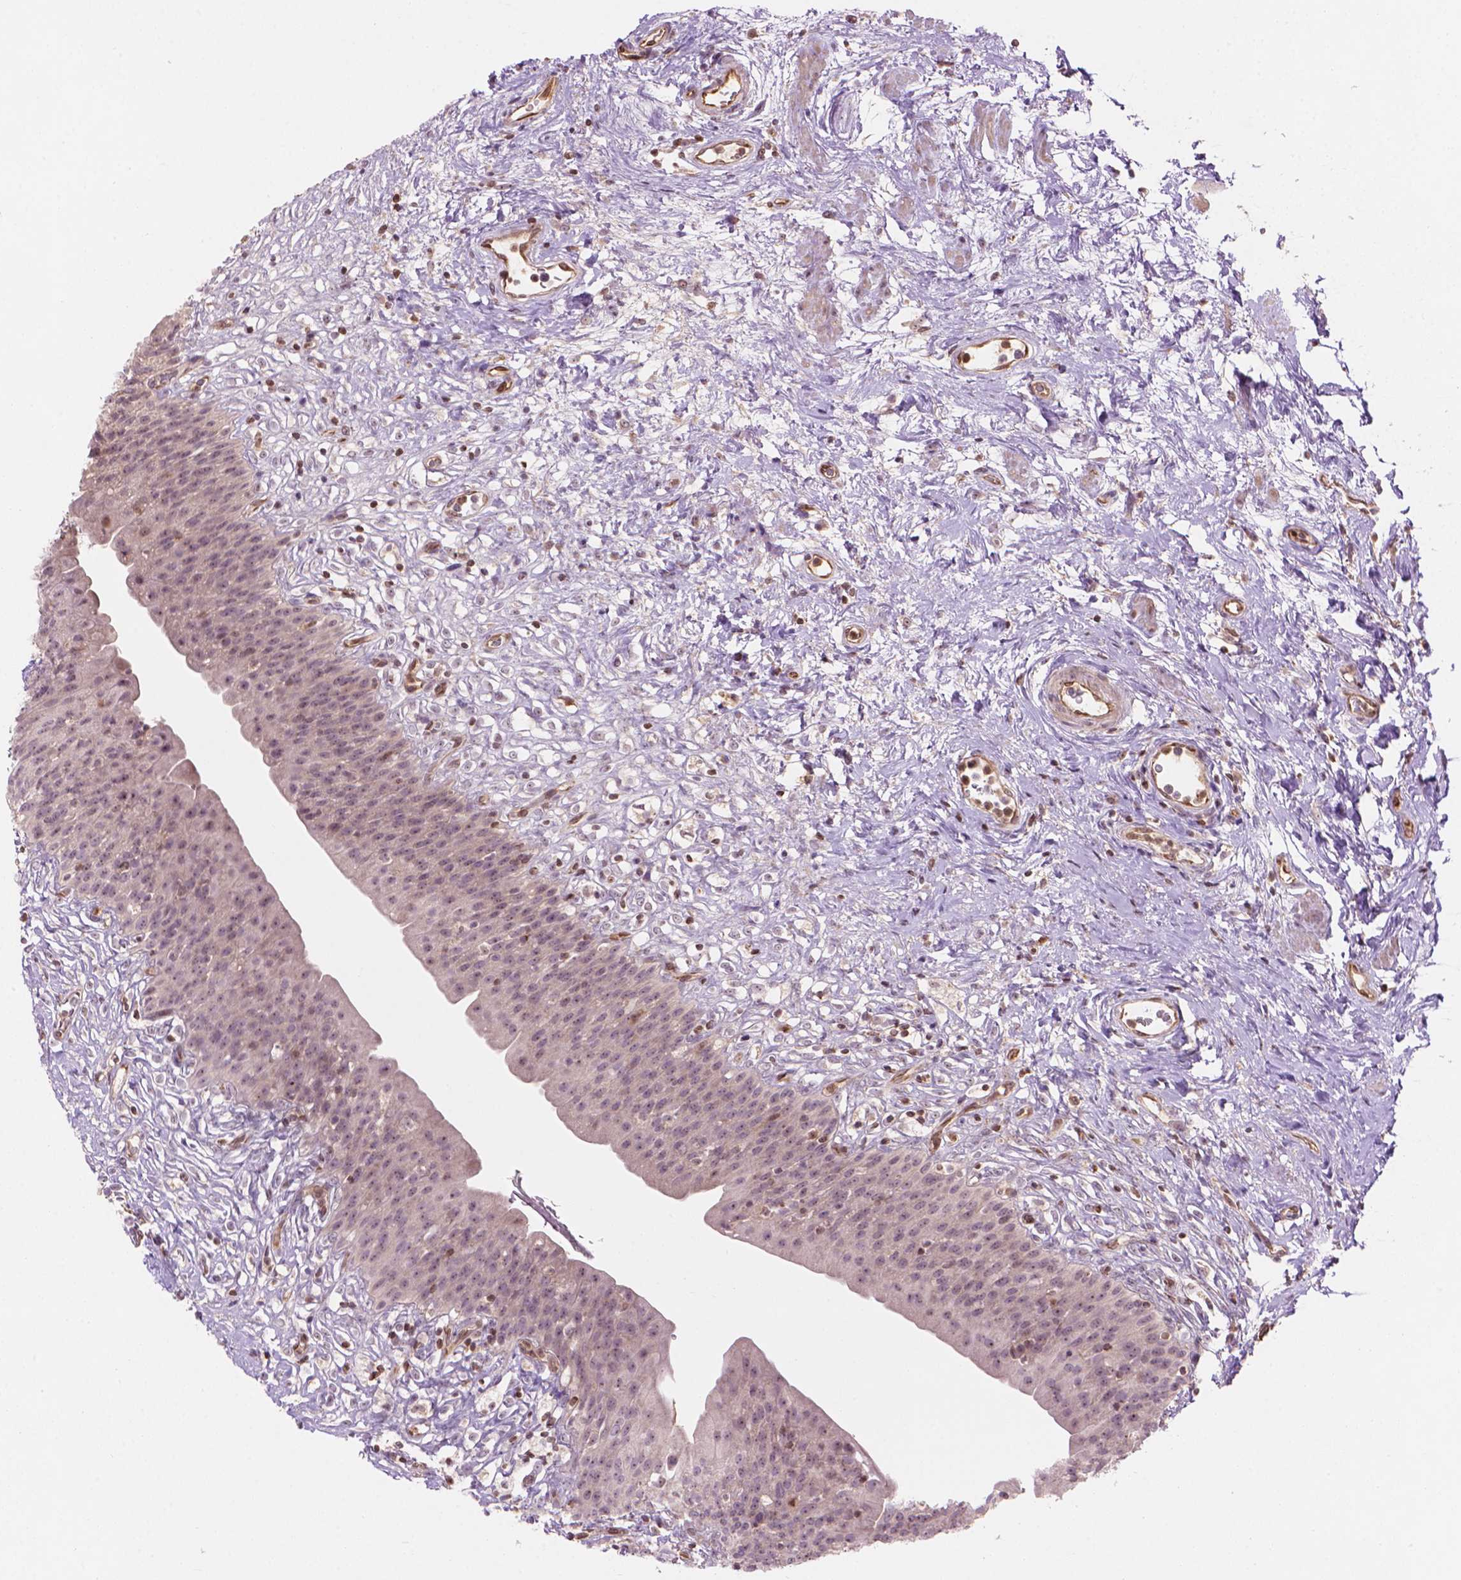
{"staining": {"intensity": "weak", "quantity": "25%-75%", "location": "nuclear"}, "tissue": "urinary bladder", "cell_type": "Urothelial cells", "image_type": "normal", "snomed": [{"axis": "morphology", "description": "Normal tissue, NOS"}, {"axis": "topography", "description": "Urinary bladder"}], "caption": "Urinary bladder stained with immunohistochemistry (IHC) demonstrates weak nuclear staining in approximately 25%-75% of urothelial cells. The staining was performed using DAB (3,3'-diaminobenzidine), with brown indicating positive protein expression. Nuclei are stained blue with hematoxylin.", "gene": "SMC2", "patient": {"sex": "male", "age": 76}}